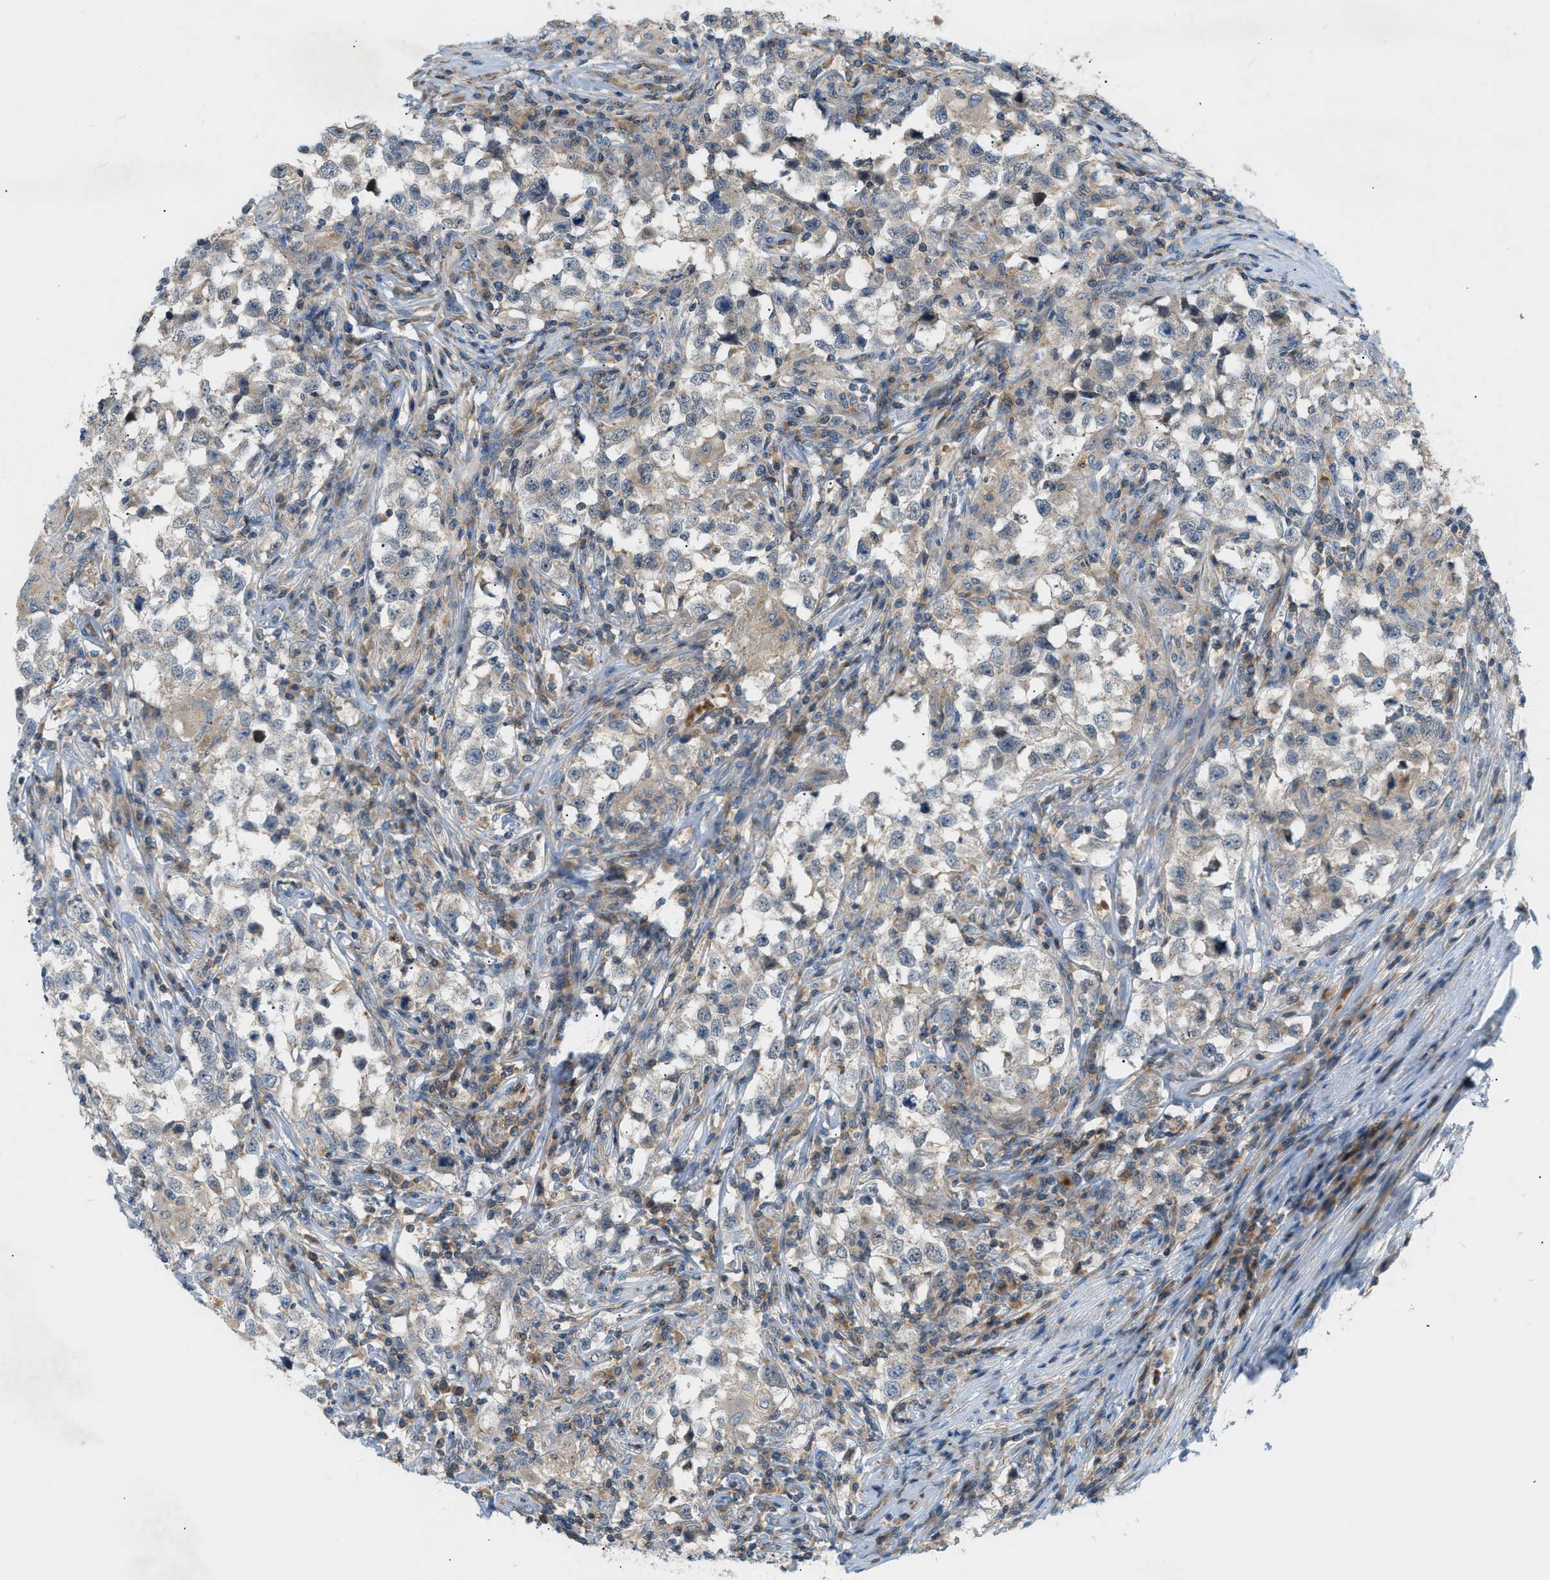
{"staining": {"intensity": "weak", "quantity": "<25%", "location": "cytoplasmic/membranous"}, "tissue": "testis cancer", "cell_type": "Tumor cells", "image_type": "cancer", "snomed": [{"axis": "morphology", "description": "Carcinoma, Embryonal, NOS"}, {"axis": "topography", "description": "Testis"}], "caption": "The IHC image has no significant staining in tumor cells of embryonal carcinoma (testis) tissue.", "gene": "GRK6", "patient": {"sex": "male", "age": 21}}